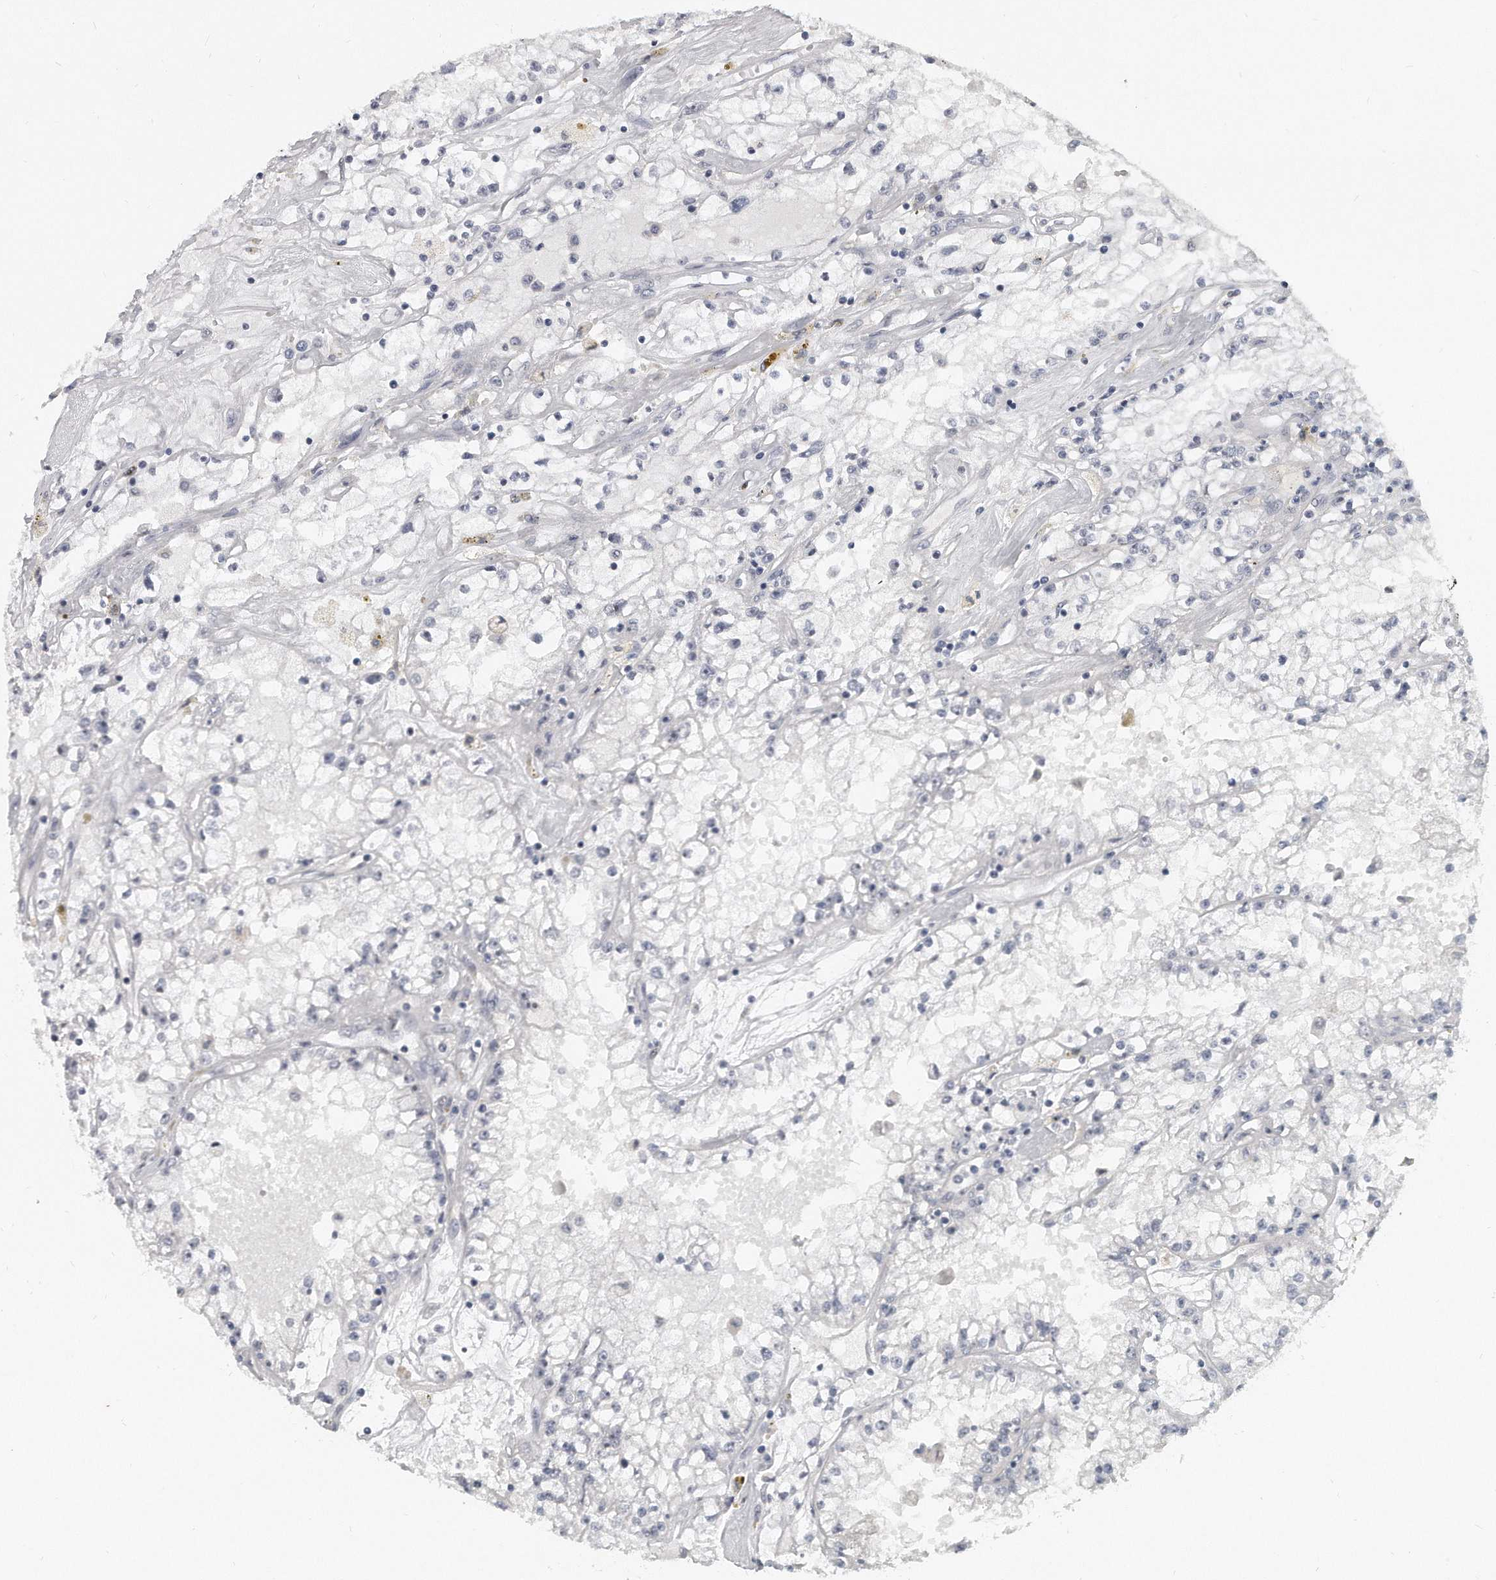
{"staining": {"intensity": "negative", "quantity": "none", "location": "none"}, "tissue": "renal cancer", "cell_type": "Tumor cells", "image_type": "cancer", "snomed": [{"axis": "morphology", "description": "Adenocarcinoma, NOS"}, {"axis": "topography", "description": "Kidney"}], "caption": "Micrograph shows no significant protein positivity in tumor cells of renal adenocarcinoma.", "gene": "TFCP2L1", "patient": {"sex": "male", "age": 56}}